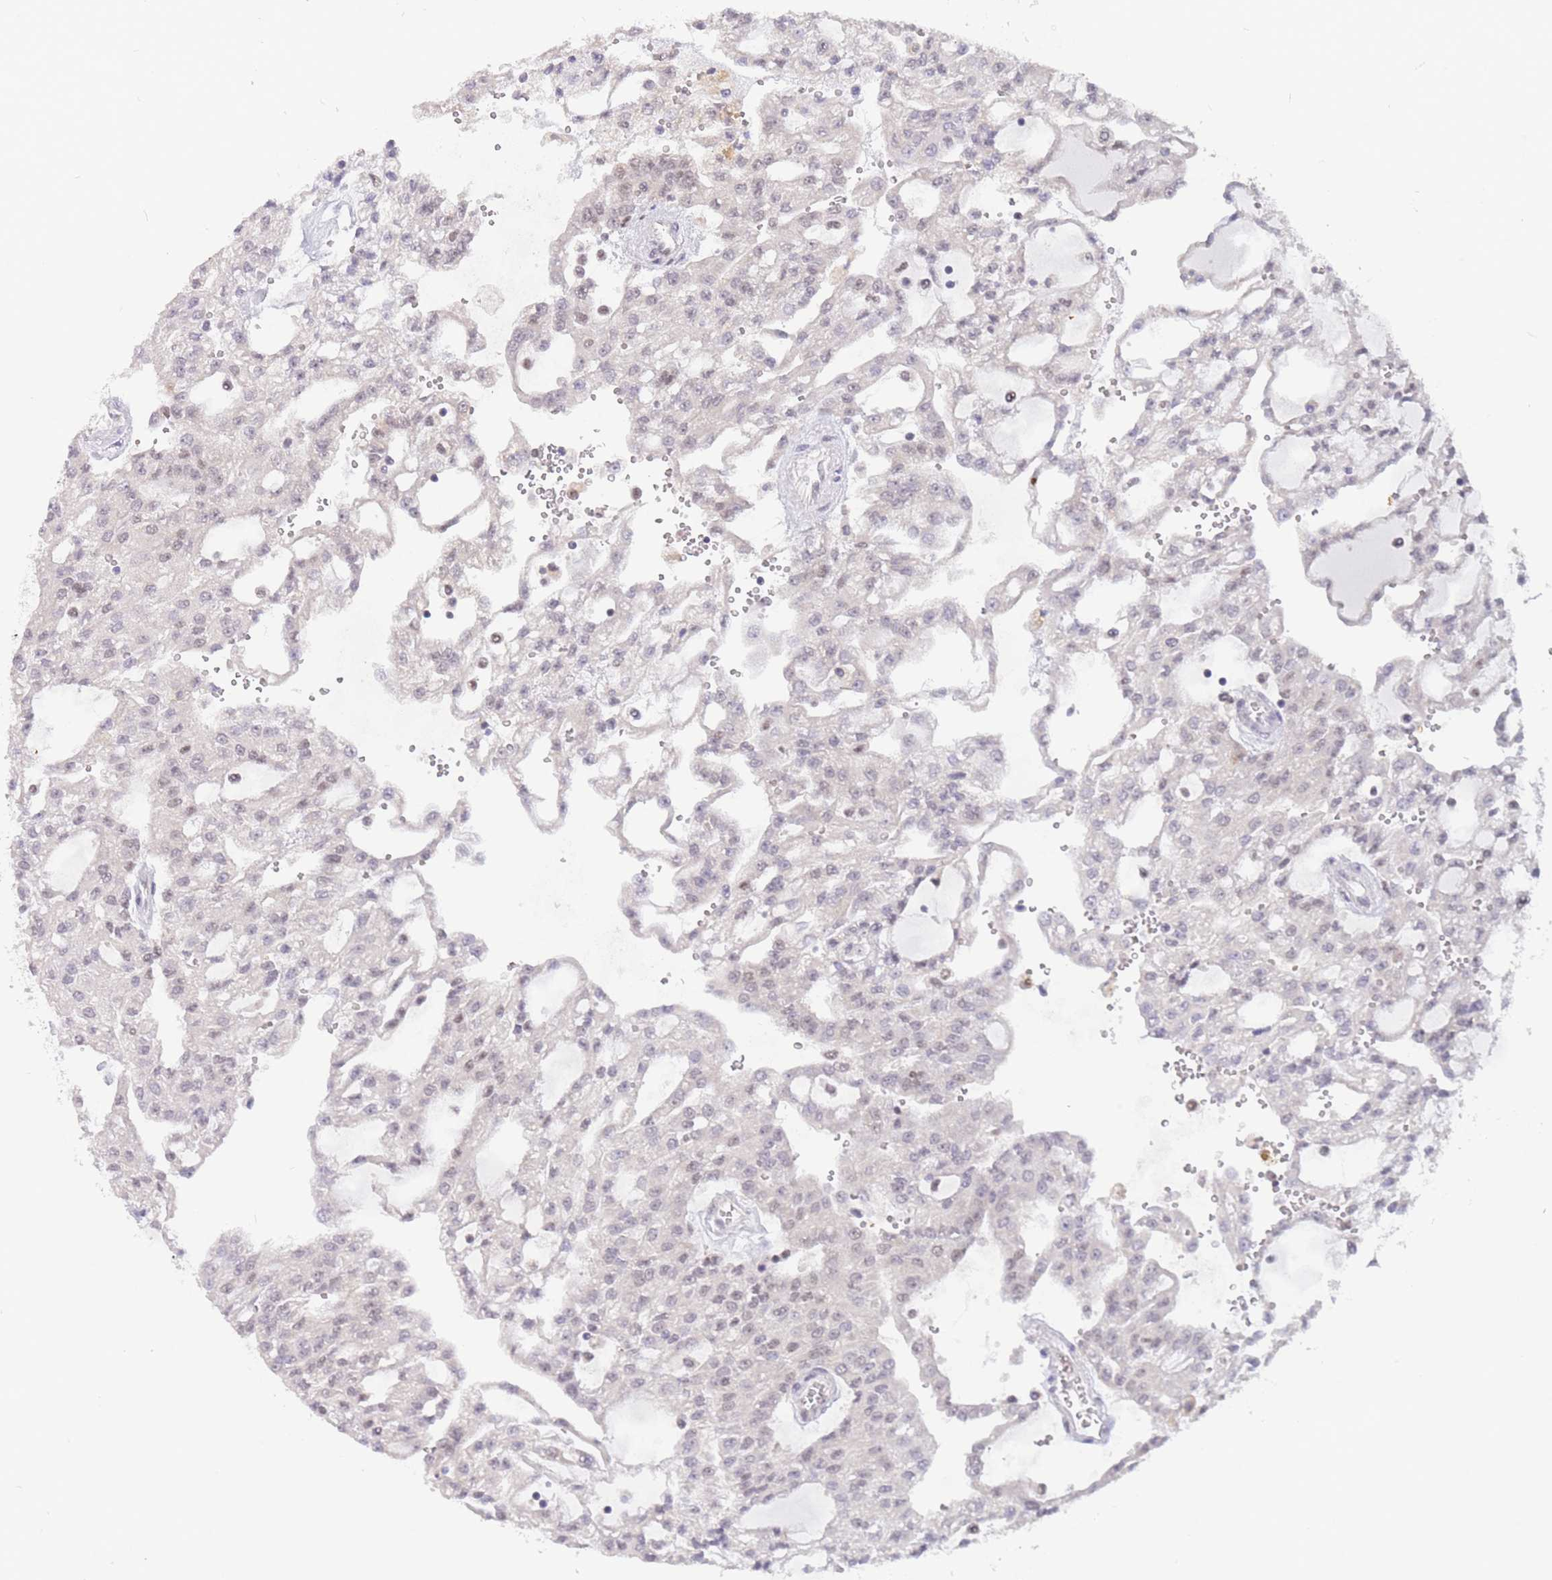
{"staining": {"intensity": "weak", "quantity": "<25%", "location": "nuclear"}, "tissue": "renal cancer", "cell_type": "Tumor cells", "image_type": "cancer", "snomed": [{"axis": "morphology", "description": "Adenocarcinoma, NOS"}, {"axis": "topography", "description": "Kidney"}], "caption": "This is an immunohistochemistry (IHC) micrograph of human renal adenocarcinoma. There is no expression in tumor cells.", "gene": "SMAD9", "patient": {"sex": "male", "age": 63}}